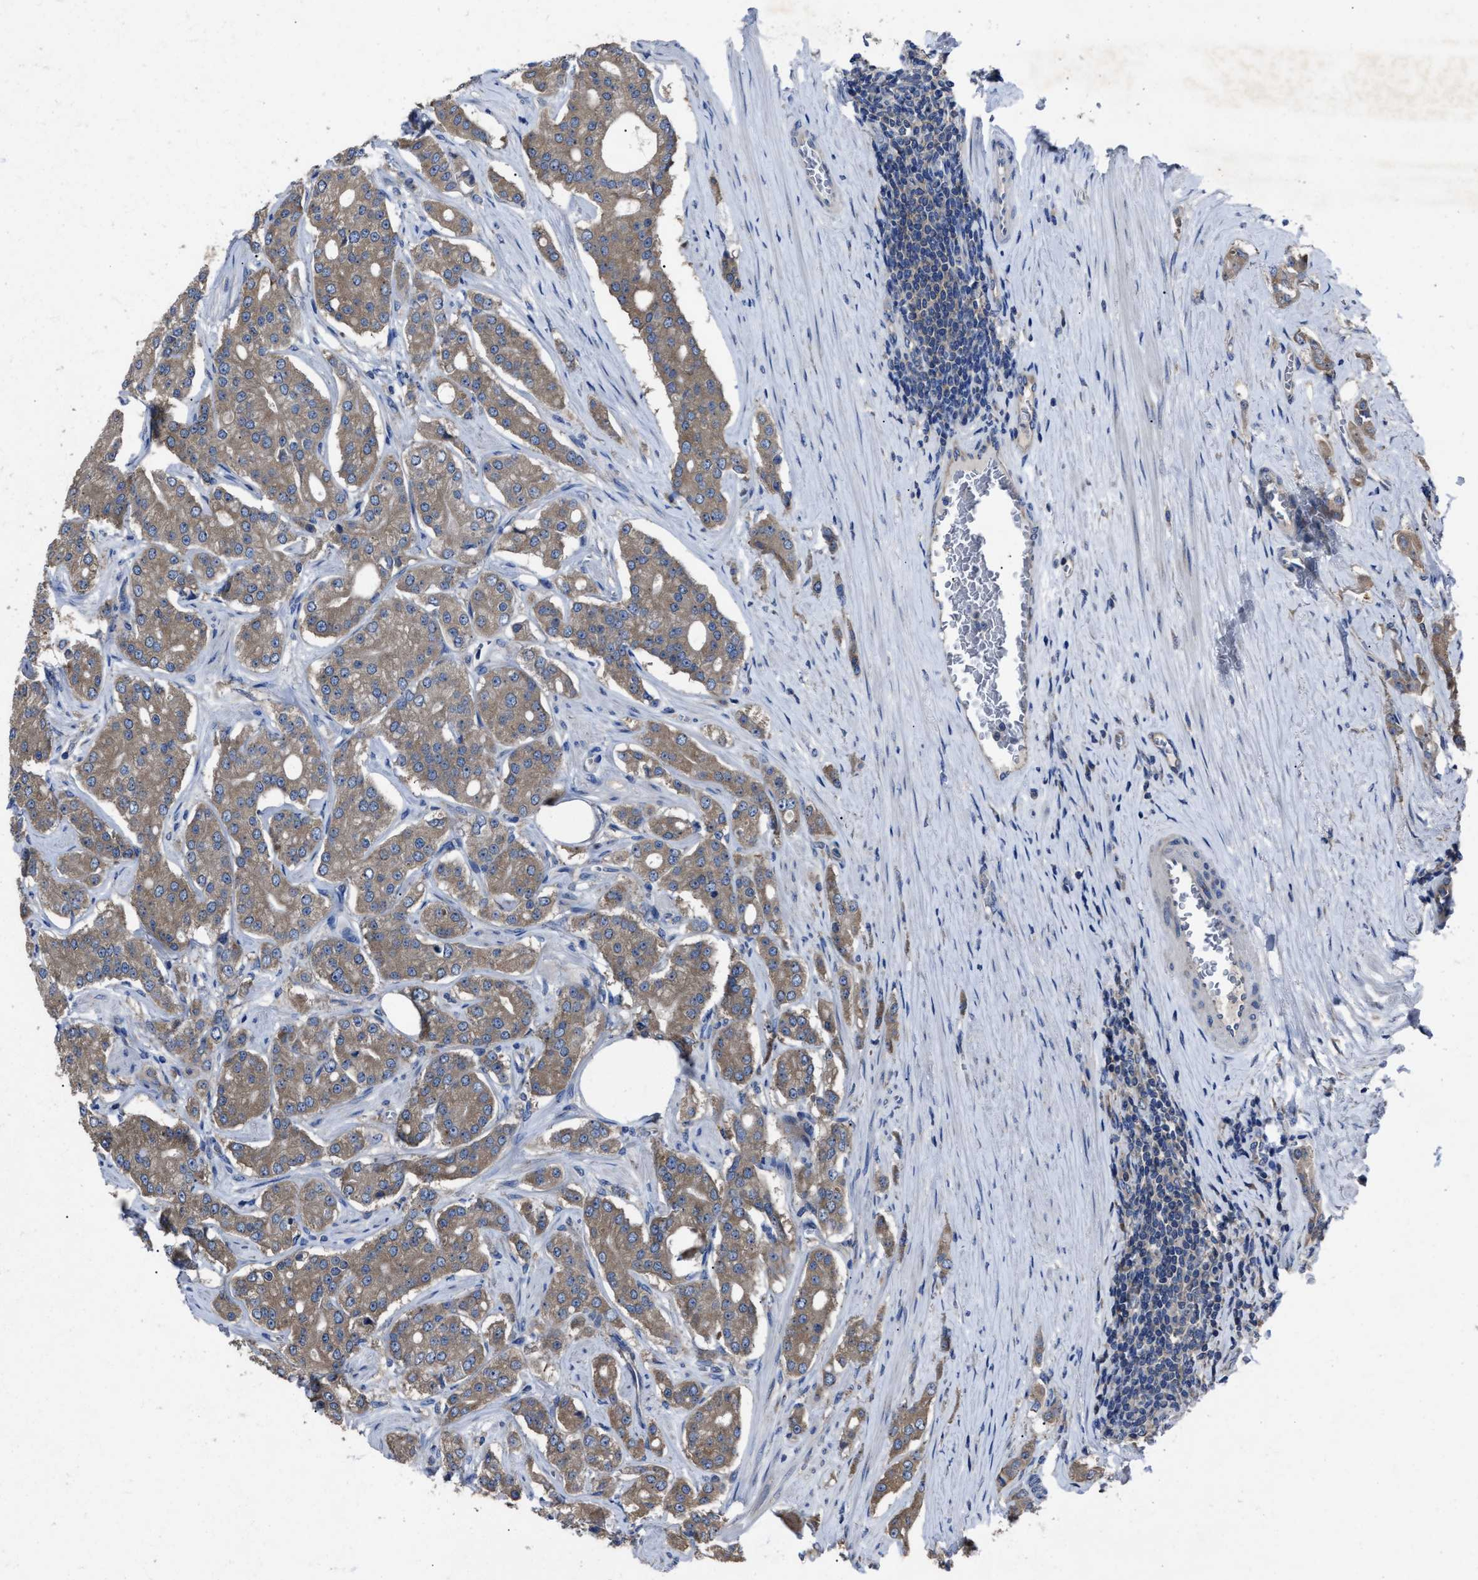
{"staining": {"intensity": "moderate", "quantity": "25%-75%", "location": "cytoplasmic/membranous"}, "tissue": "prostate cancer", "cell_type": "Tumor cells", "image_type": "cancer", "snomed": [{"axis": "morphology", "description": "Adenocarcinoma, High grade"}, {"axis": "topography", "description": "Prostate"}], "caption": "An immunohistochemistry (IHC) photomicrograph of neoplastic tissue is shown. Protein staining in brown labels moderate cytoplasmic/membranous positivity in prostate adenocarcinoma (high-grade) within tumor cells.", "gene": "UPF1", "patient": {"sex": "male", "age": 71}}